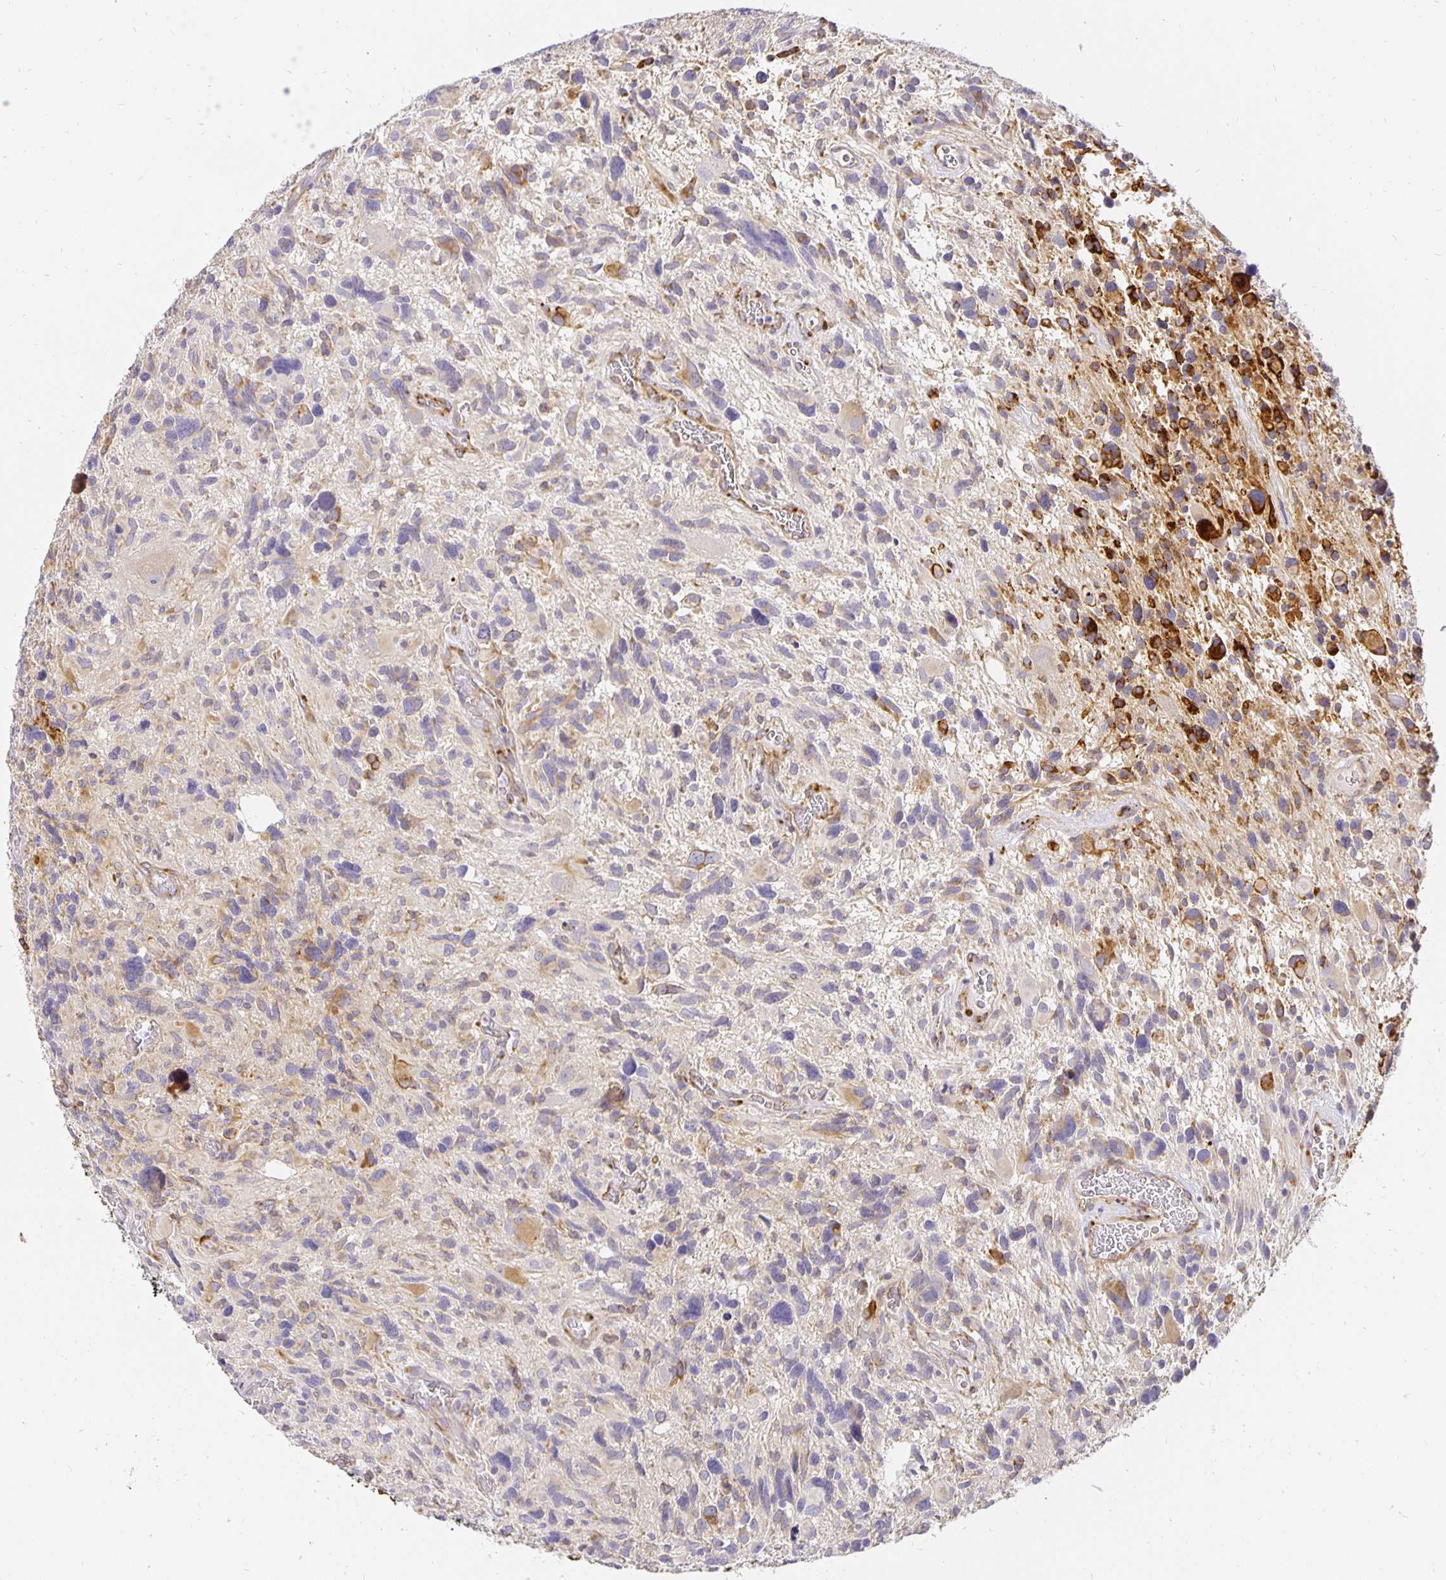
{"staining": {"intensity": "moderate", "quantity": "<25%", "location": "cytoplasmic/membranous"}, "tissue": "glioma", "cell_type": "Tumor cells", "image_type": "cancer", "snomed": [{"axis": "morphology", "description": "Glioma, malignant, High grade"}, {"axis": "topography", "description": "Brain"}], "caption": "High-power microscopy captured an immunohistochemistry photomicrograph of glioma, revealing moderate cytoplasmic/membranous staining in approximately <25% of tumor cells.", "gene": "PLOD1", "patient": {"sex": "male", "age": 49}}